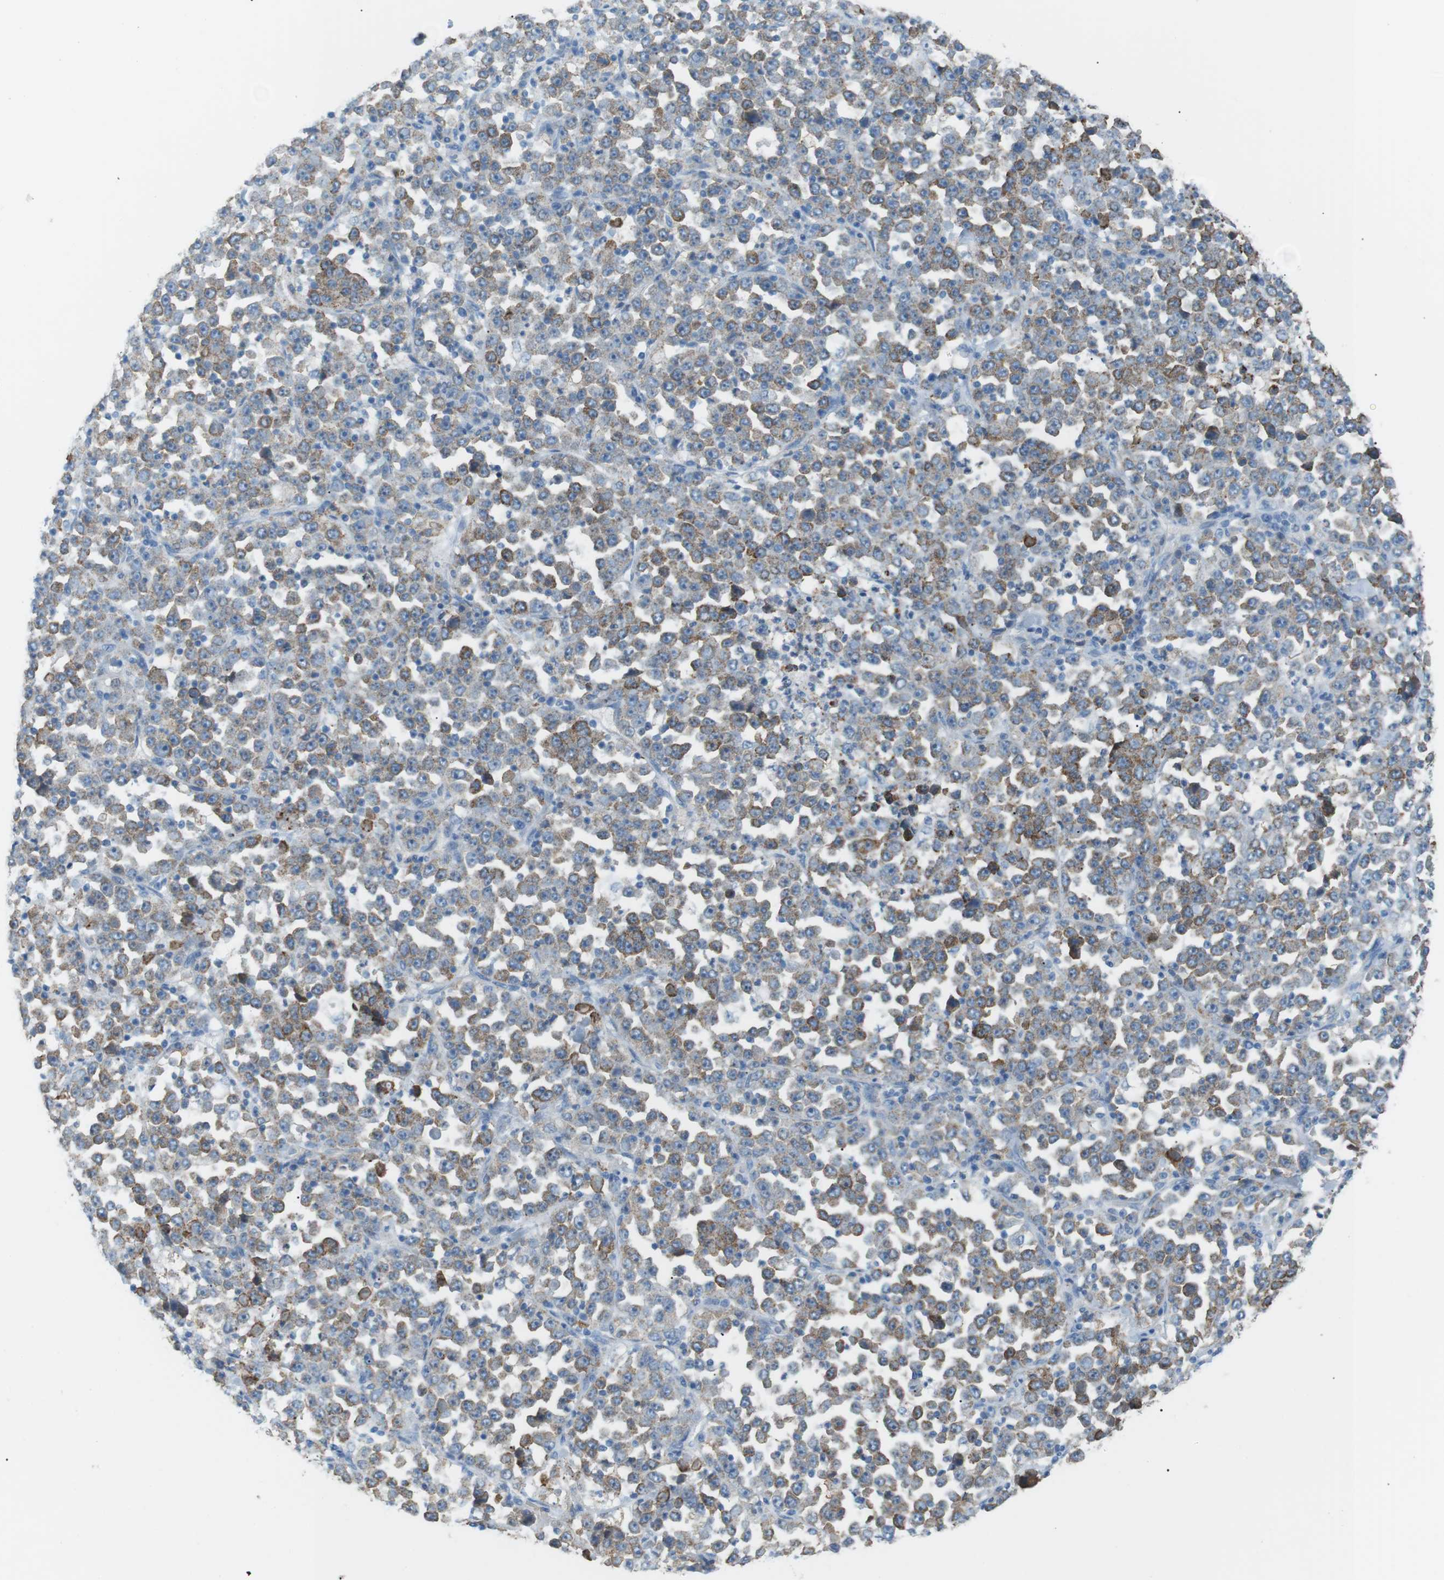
{"staining": {"intensity": "moderate", "quantity": "25%-75%", "location": "cytoplasmic/membranous"}, "tissue": "stomach cancer", "cell_type": "Tumor cells", "image_type": "cancer", "snomed": [{"axis": "morphology", "description": "Normal tissue, NOS"}, {"axis": "morphology", "description": "Adenocarcinoma, NOS"}, {"axis": "topography", "description": "Stomach, upper"}, {"axis": "topography", "description": "Stomach"}], "caption": "A photomicrograph of stomach adenocarcinoma stained for a protein shows moderate cytoplasmic/membranous brown staining in tumor cells.", "gene": "VAMP1", "patient": {"sex": "male", "age": 59}}